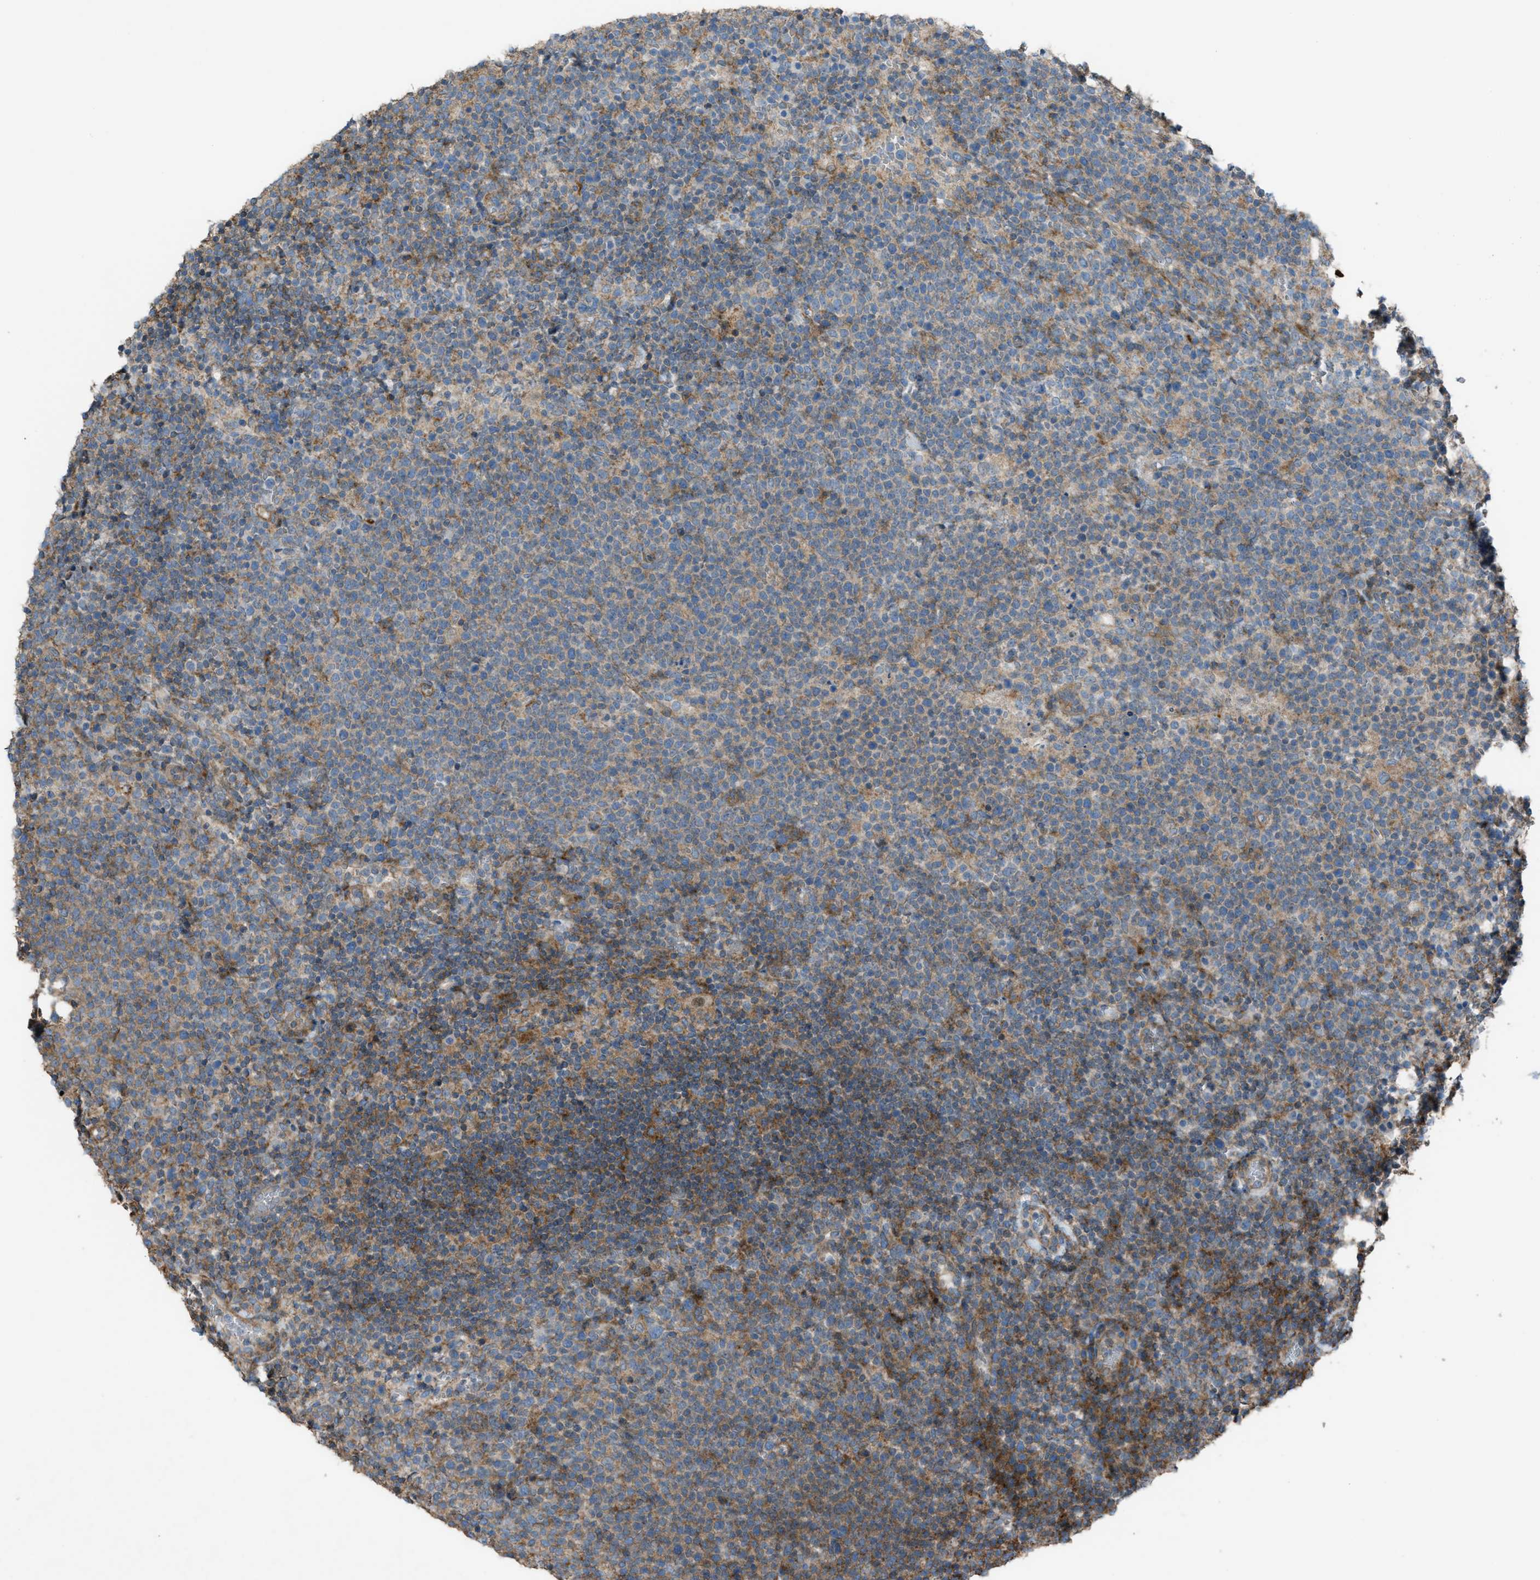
{"staining": {"intensity": "moderate", "quantity": "25%-75%", "location": "cytoplasmic/membranous"}, "tissue": "lymphoma", "cell_type": "Tumor cells", "image_type": "cancer", "snomed": [{"axis": "morphology", "description": "Malignant lymphoma, non-Hodgkin's type, High grade"}, {"axis": "topography", "description": "Lymph node"}], "caption": "Tumor cells reveal moderate cytoplasmic/membranous expression in about 25%-75% of cells in lymphoma.", "gene": "NCK2", "patient": {"sex": "male", "age": 61}}